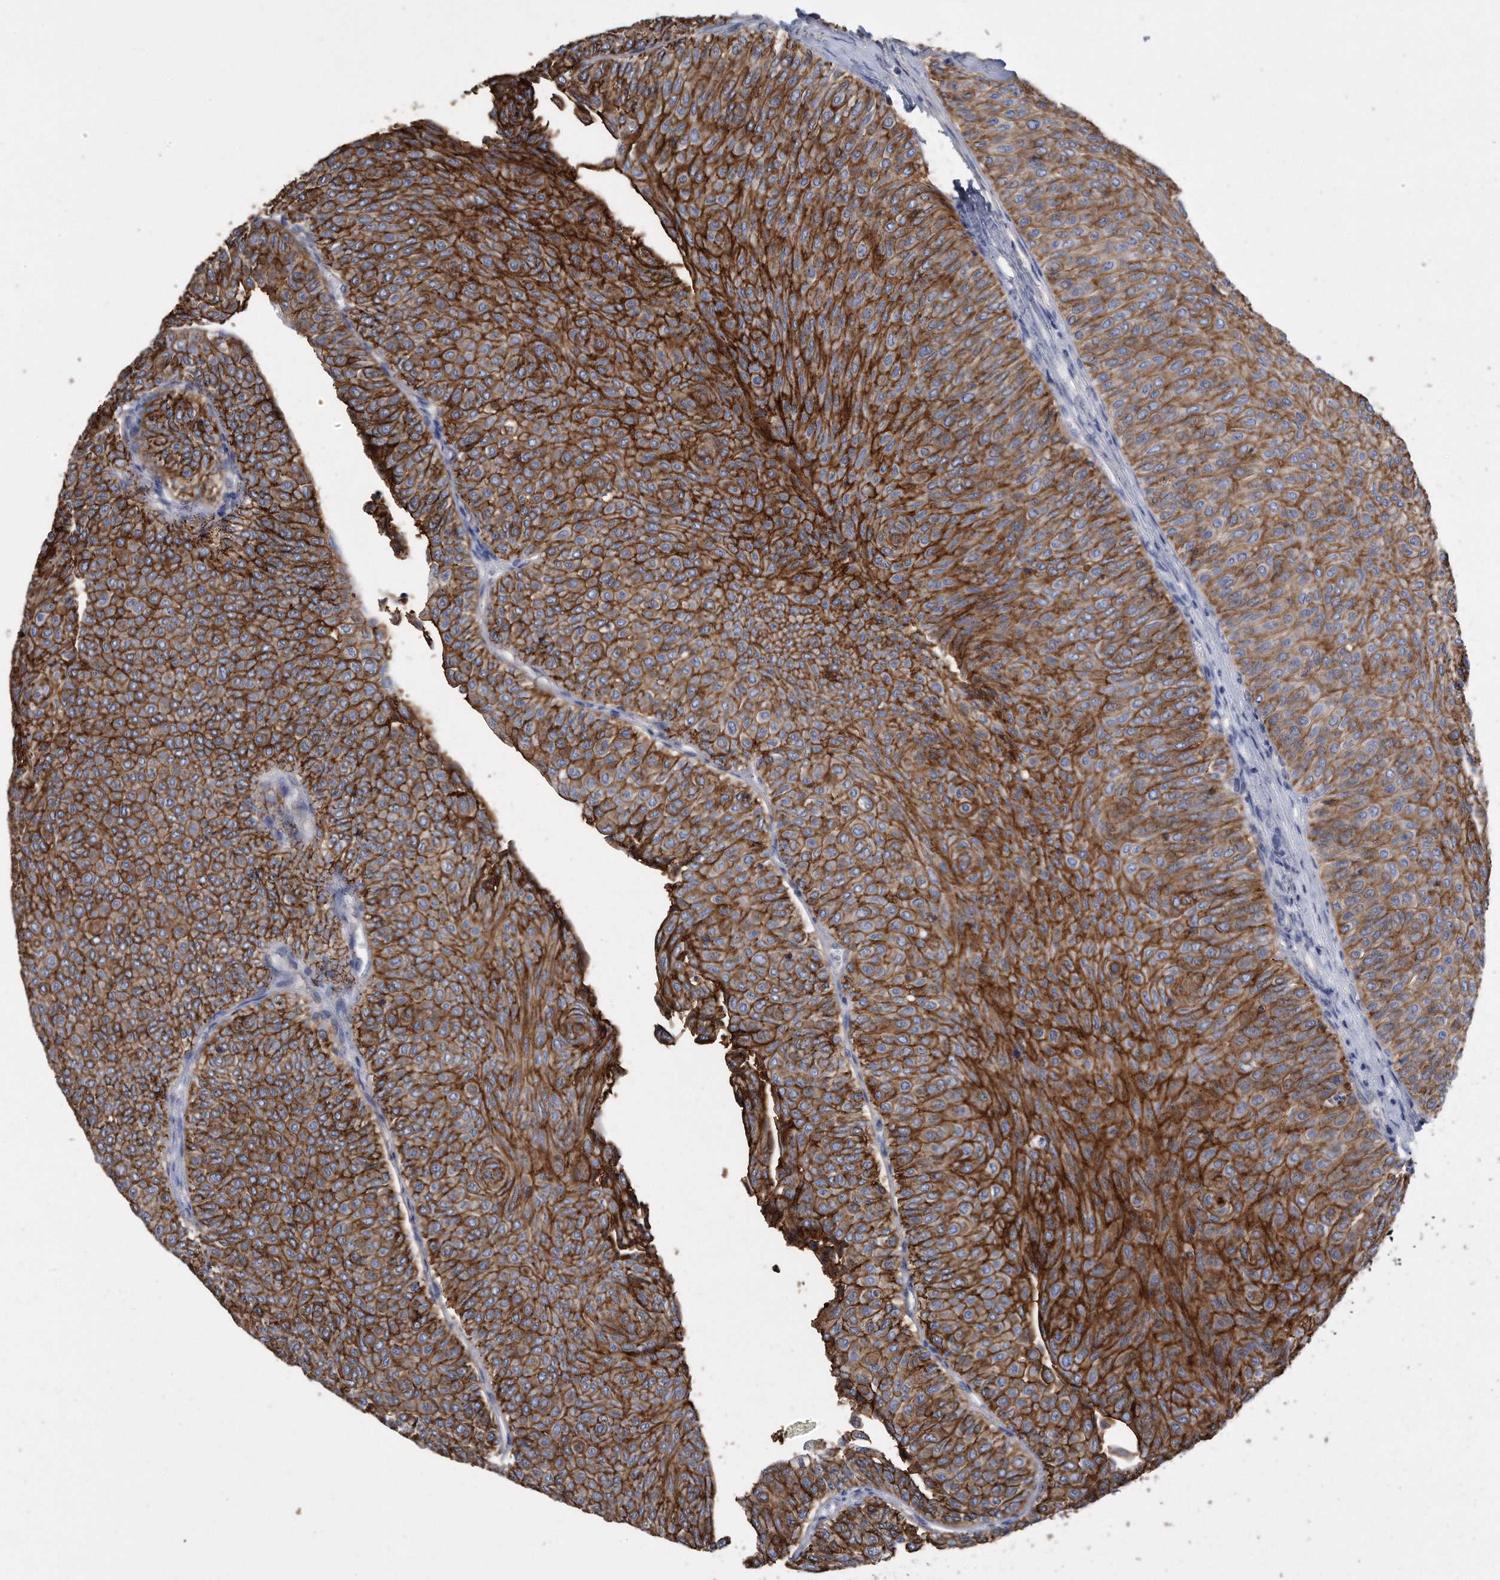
{"staining": {"intensity": "strong", "quantity": ">75%", "location": "cytoplasmic/membranous"}, "tissue": "urothelial cancer", "cell_type": "Tumor cells", "image_type": "cancer", "snomed": [{"axis": "morphology", "description": "Urothelial carcinoma, Low grade"}, {"axis": "topography", "description": "Urinary bladder"}], "caption": "There is high levels of strong cytoplasmic/membranous staining in tumor cells of urothelial cancer, as demonstrated by immunohistochemical staining (brown color).", "gene": "CDCP1", "patient": {"sex": "male", "age": 78}}